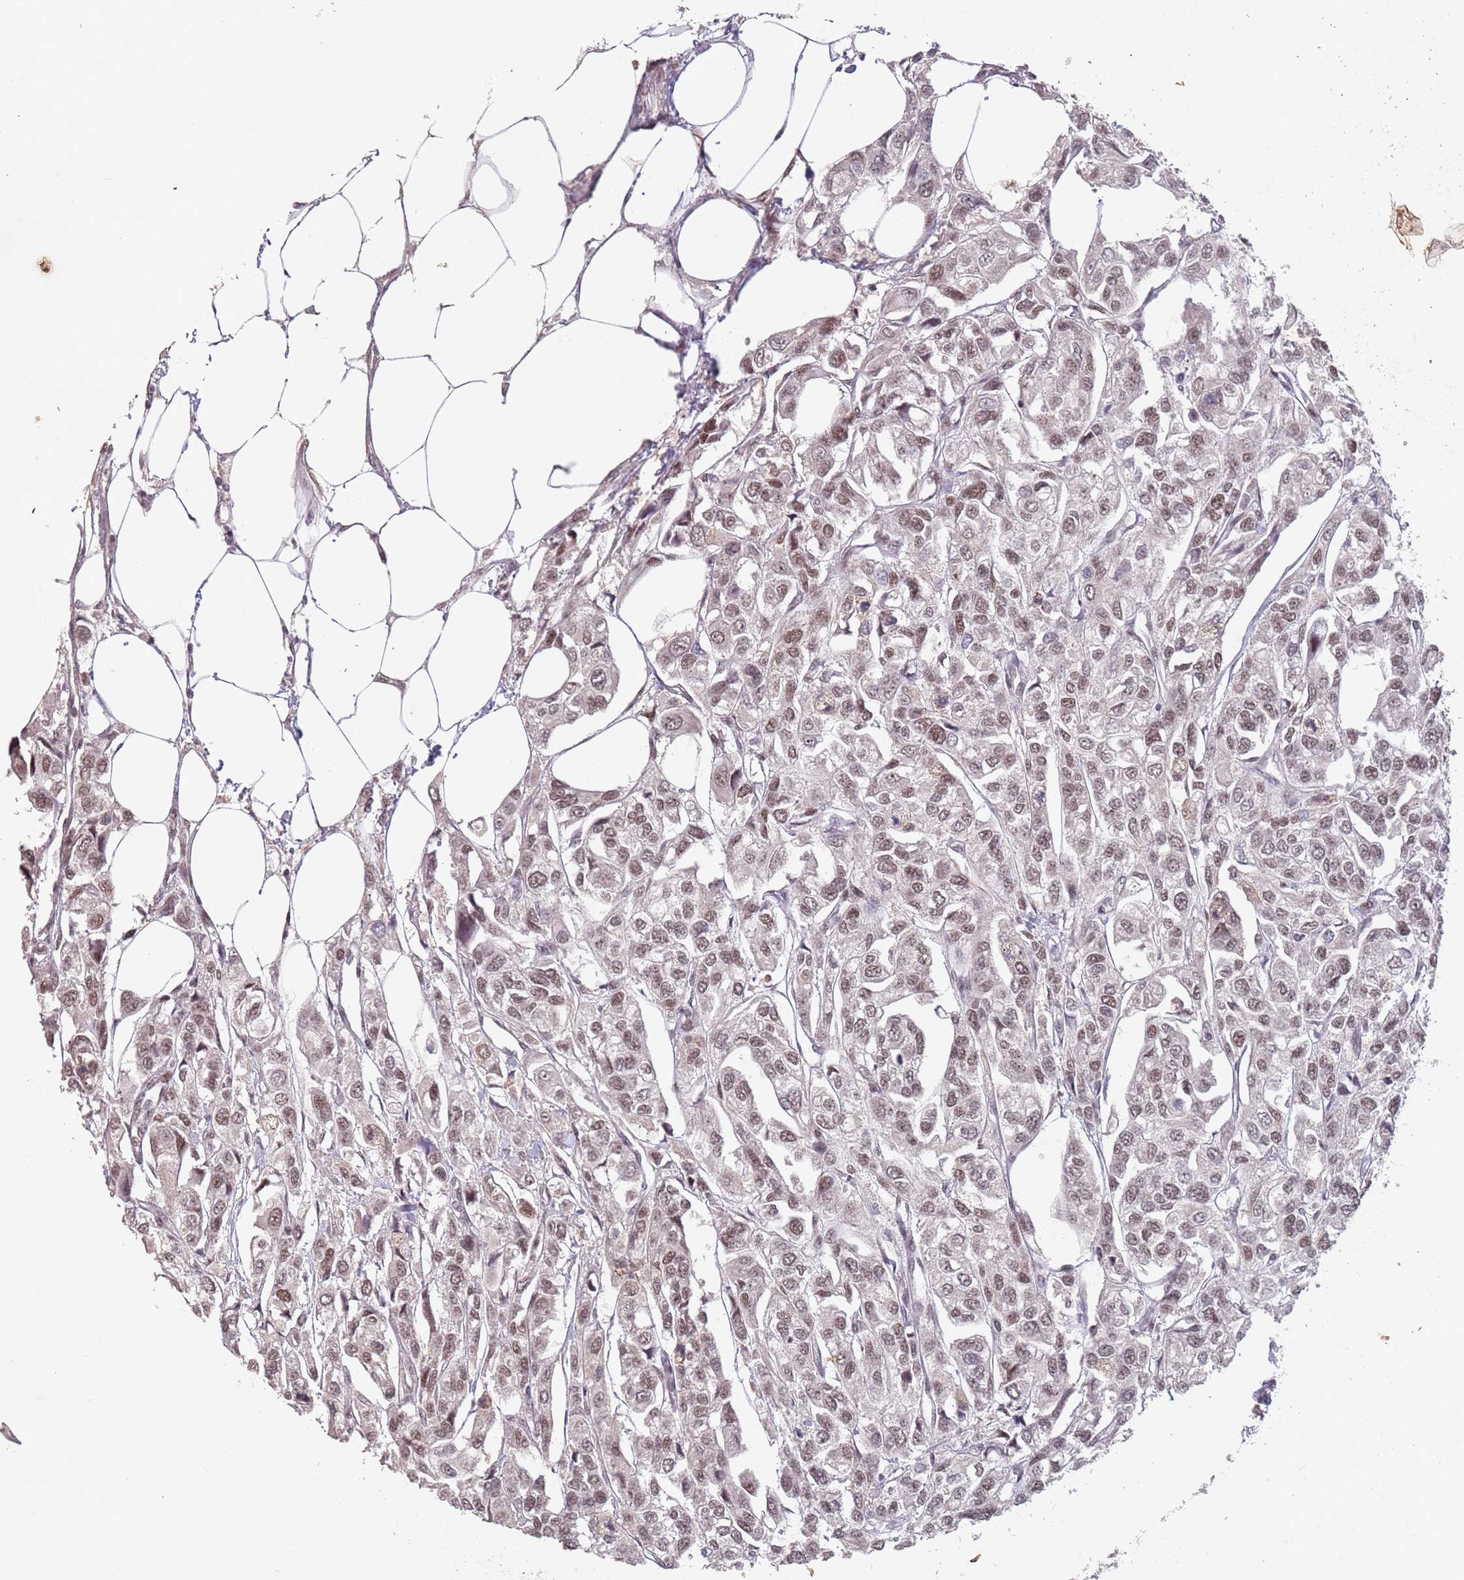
{"staining": {"intensity": "moderate", "quantity": ">75%", "location": "nuclear"}, "tissue": "urothelial cancer", "cell_type": "Tumor cells", "image_type": "cancer", "snomed": [{"axis": "morphology", "description": "Urothelial carcinoma, High grade"}, {"axis": "topography", "description": "Urinary bladder"}], "caption": "A micrograph of human urothelial cancer stained for a protein reveals moderate nuclear brown staining in tumor cells.", "gene": "CIZ1", "patient": {"sex": "male", "age": 67}}